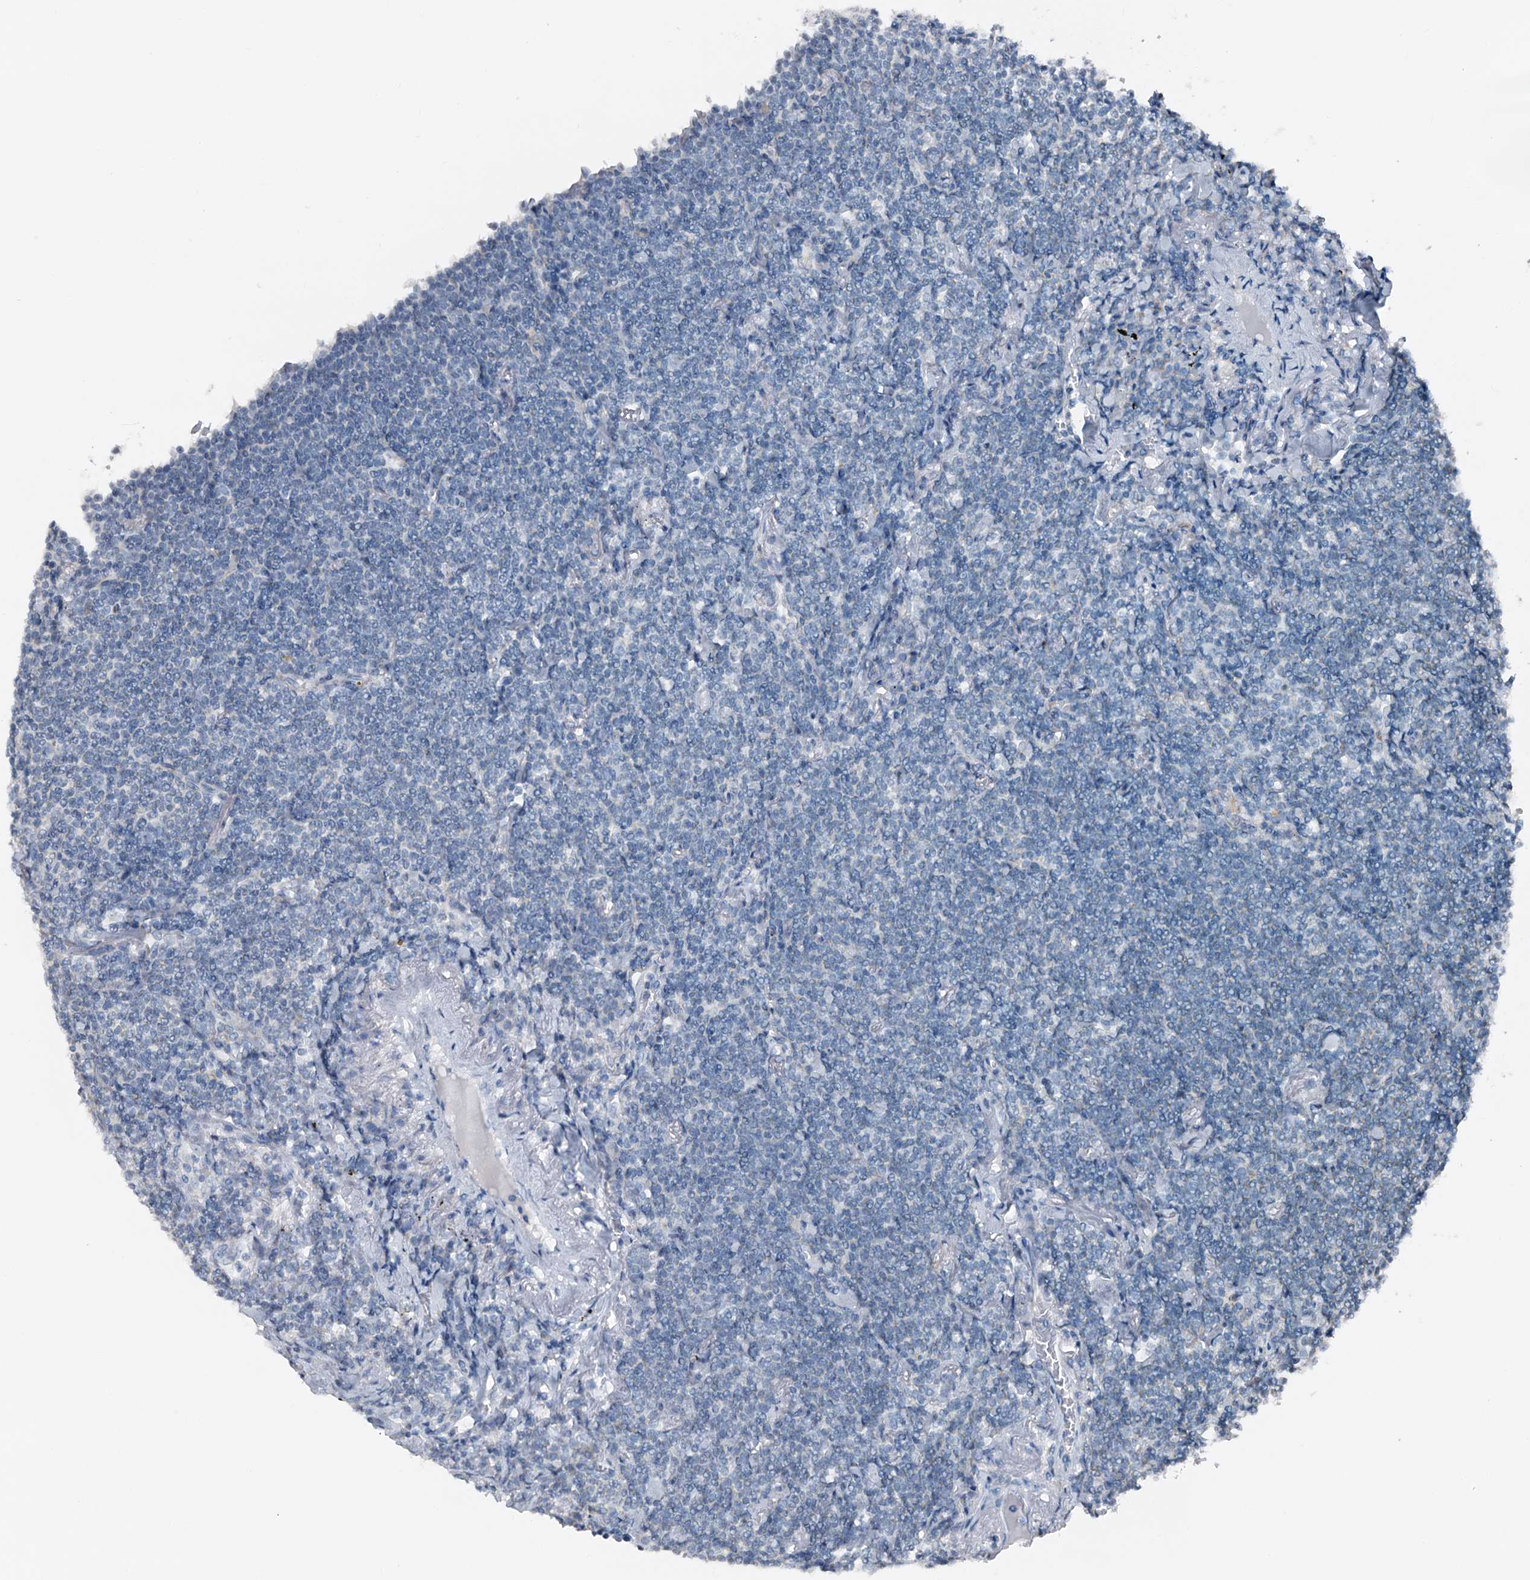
{"staining": {"intensity": "negative", "quantity": "none", "location": "none"}, "tissue": "lymphoma", "cell_type": "Tumor cells", "image_type": "cancer", "snomed": [{"axis": "morphology", "description": "Malignant lymphoma, non-Hodgkin's type, Low grade"}, {"axis": "topography", "description": "Lung"}], "caption": "The image exhibits no significant staining in tumor cells of lymphoma. (DAB (3,3'-diaminobenzidine) immunohistochemistry (IHC), high magnification).", "gene": "SLC1A3", "patient": {"sex": "female", "age": 71}}